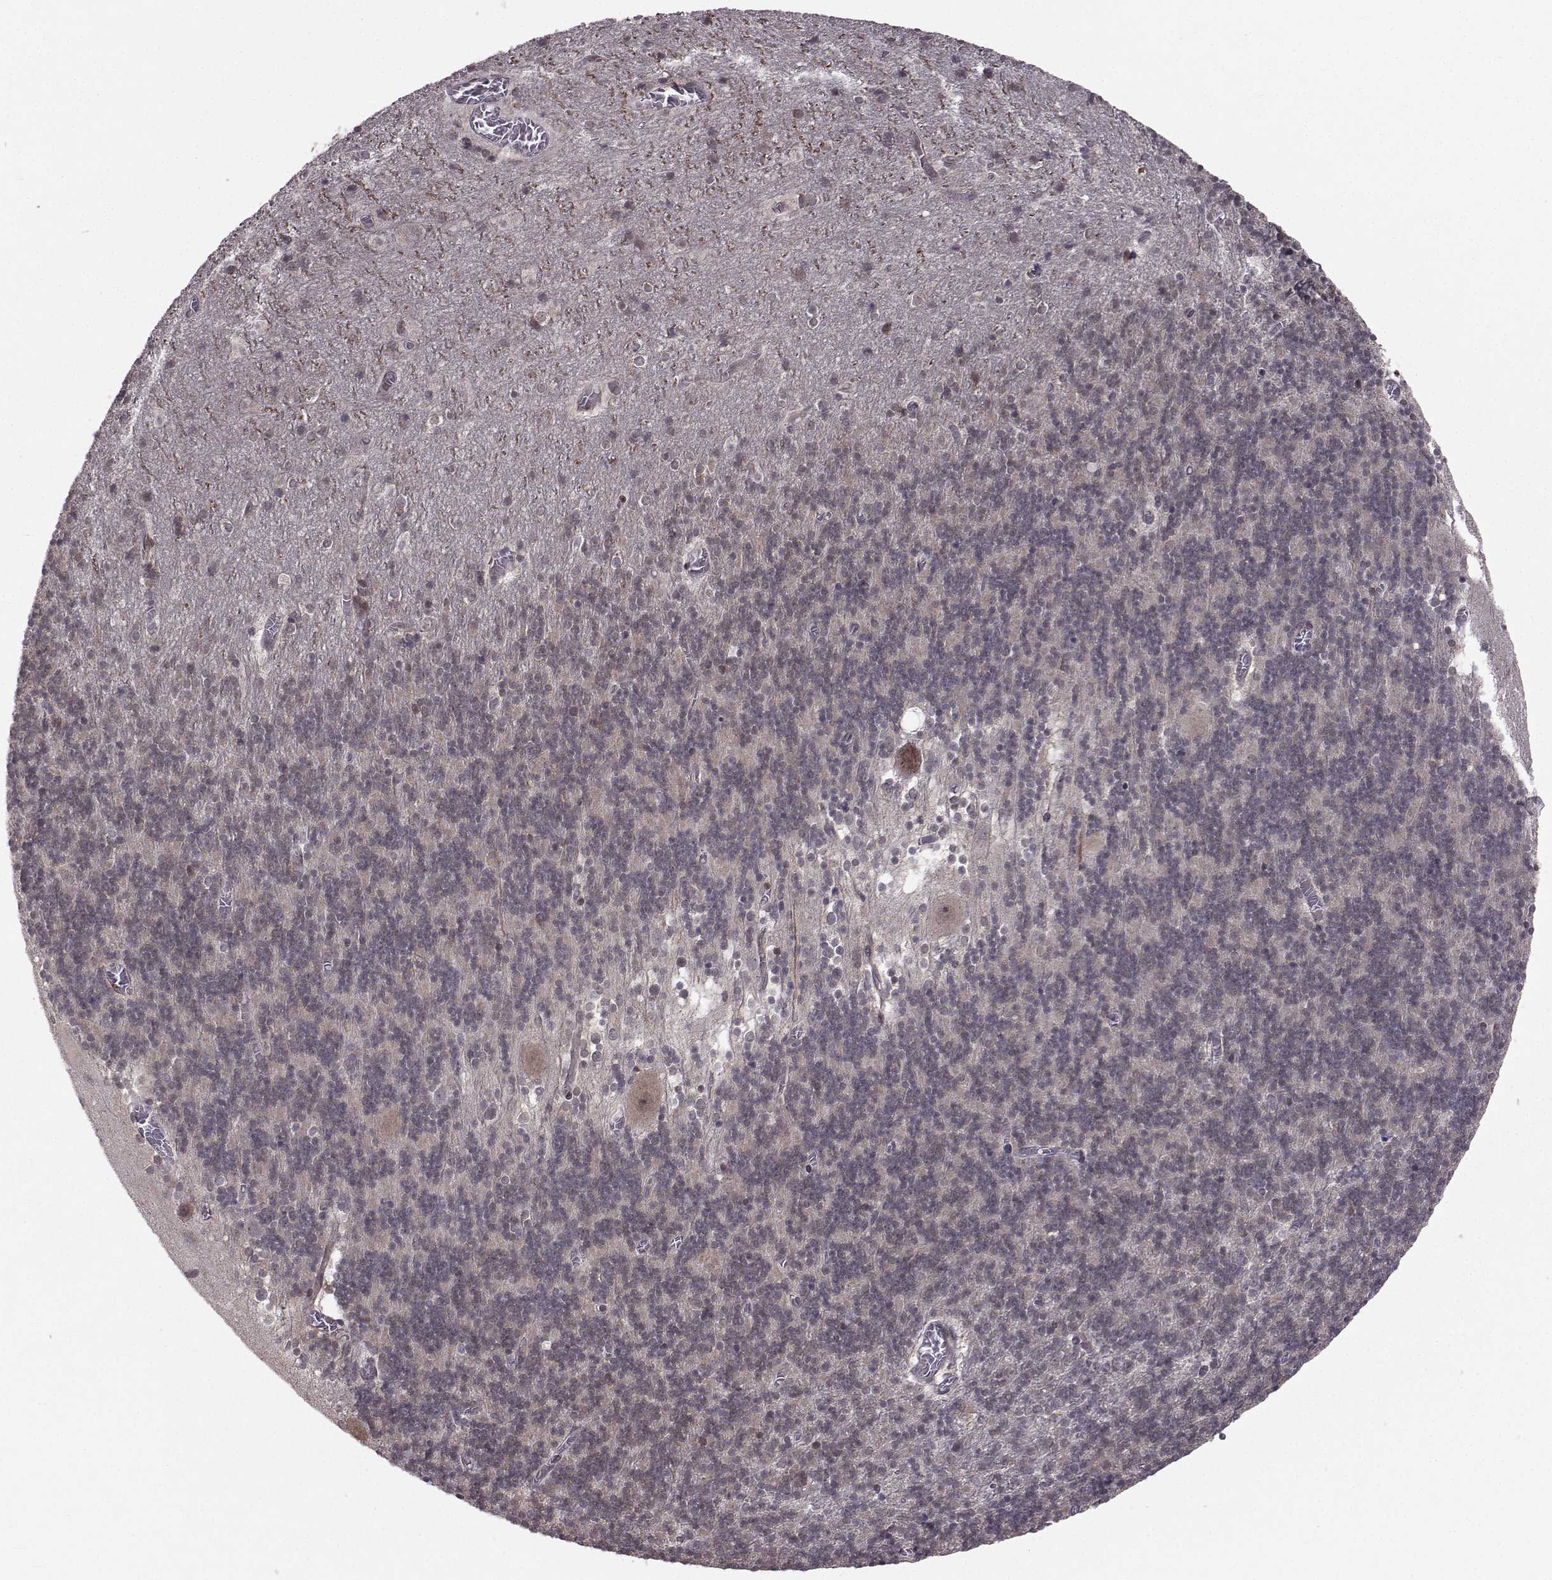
{"staining": {"intensity": "negative", "quantity": "none", "location": "none"}, "tissue": "cerebellum", "cell_type": "Cells in granular layer", "image_type": "normal", "snomed": [{"axis": "morphology", "description": "Normal tissue, NOS"}, {"axis": "topography", "description": "Cerebellum"}], "caption": "This is an immunohistochemistry micrograph of unremarkable human cerebellum. There is no expression in cells in granular layer.", "gene": "PKN2", "patient": {"sex": "male", "age": 70}}